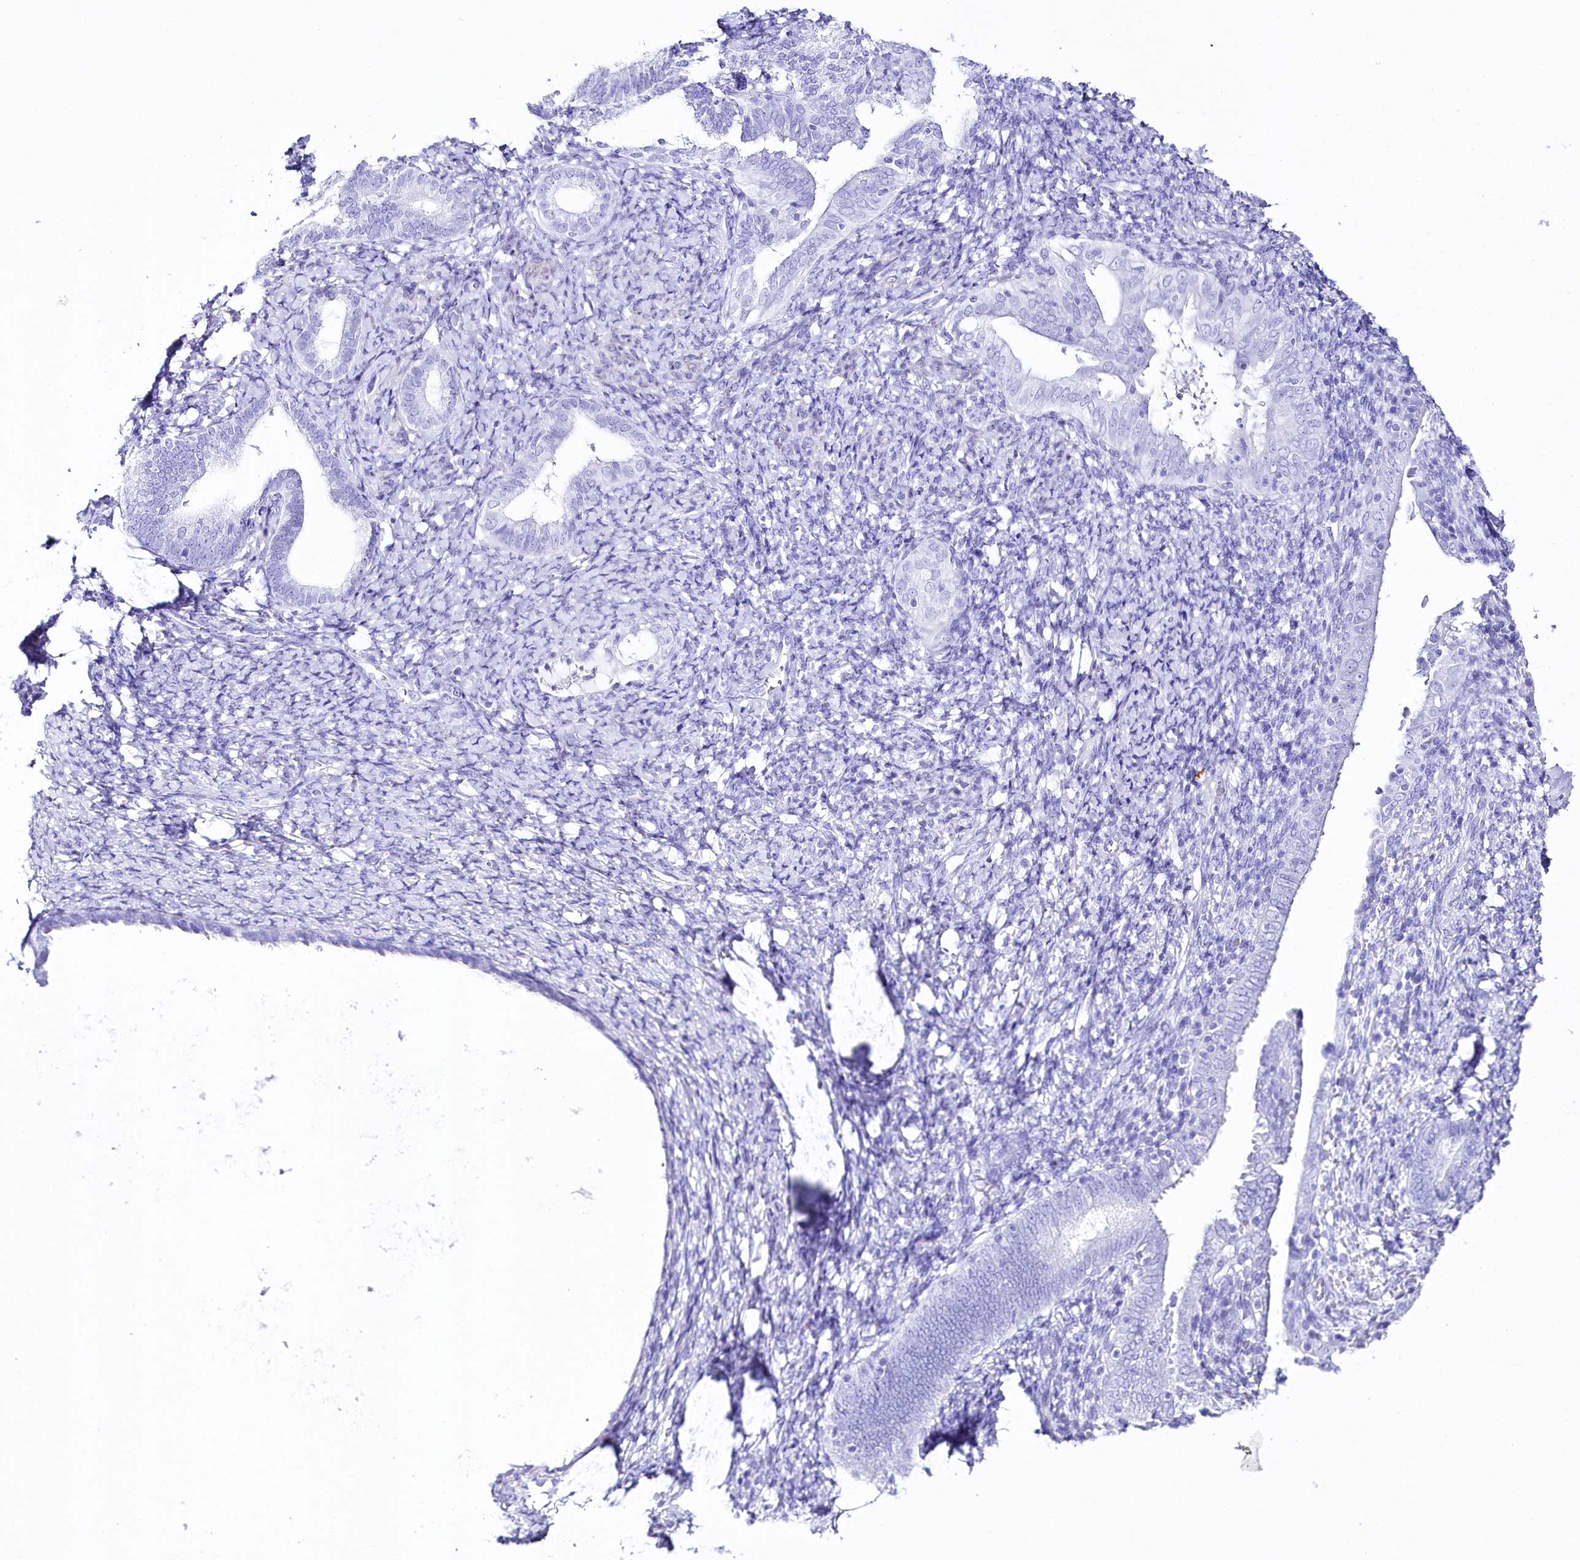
{"staining": {"intensity": "negative", "quantity": "none", "location": "none"}, "tissue": "endometrium", "cell_type": "Cells in endometrial stroma", "image_type": "normal", "snomed": [{"axis": "morphology", "description": "Normal tissue, NOS"}, {"axis": "topography", "description": "Endometrium"}], "caption": "Endometrium stained for a protein using IHC exhibits no expression cells in endometrial stroma.", "gene": "CSN3", "patient": {"sex": "female", "age": 72}}